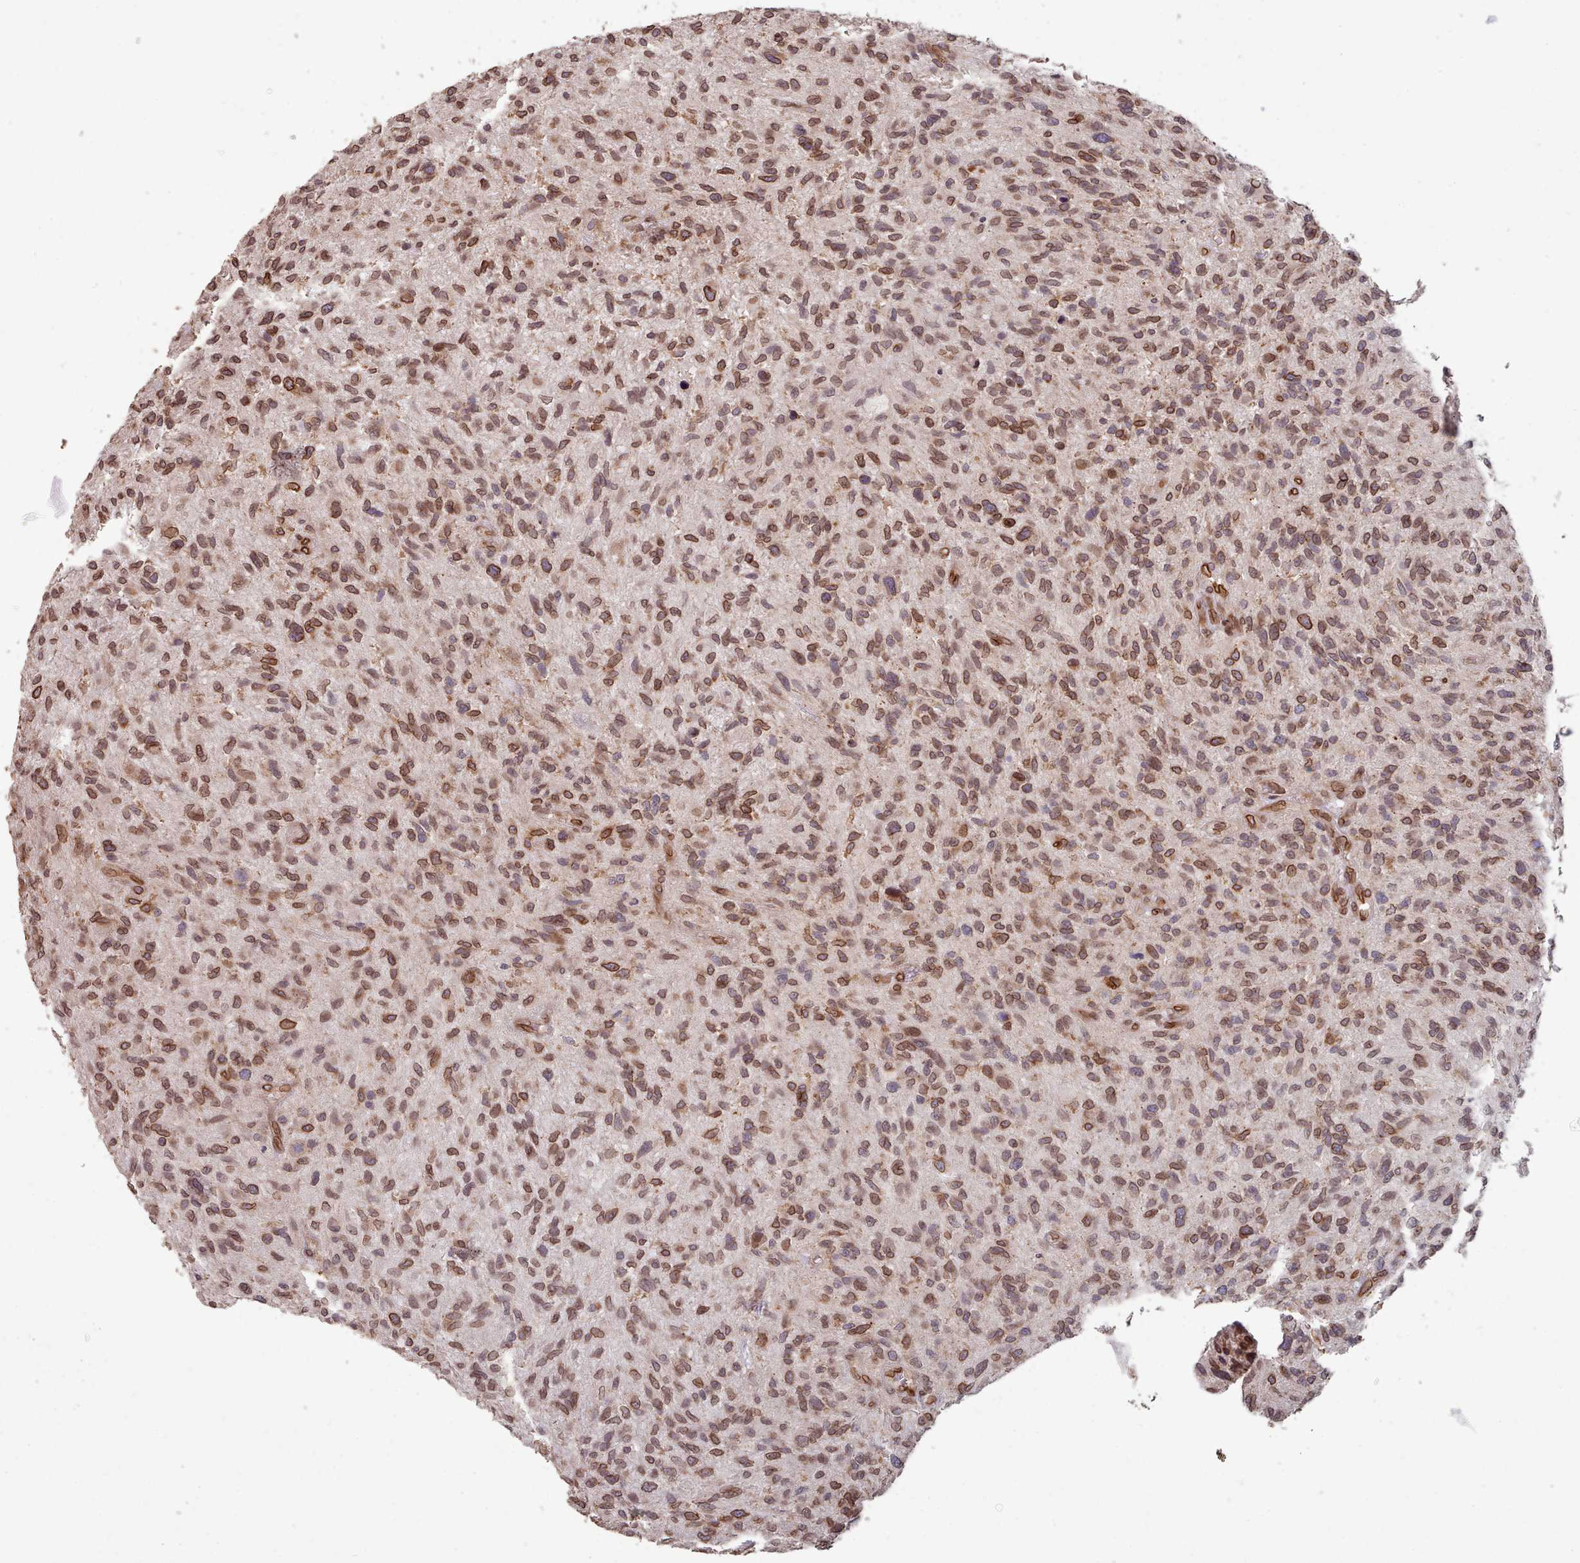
{"staining": {"intensity": "strong", "quantity": "25%-75%", "location": "cytoplasmic/membranous,nuclear"}, "tissue": "glioma", "cell_type": "Tumor cells", "image_type": "cancer", "snomed": [{"axis": "morphology", "description": "Glioma, malignant, High grade"}, {"axis": "topography", "description": "Brain"}], "caption": "Brown immunohistochemical staining in human malignant high-grade glioma shows strong cytoplasmic/membranous and nuclear expression in about 25%-75% of tumor cells.", "gene": "TOR1AIP1", "patient": {"sex": "male", "age": 47}}